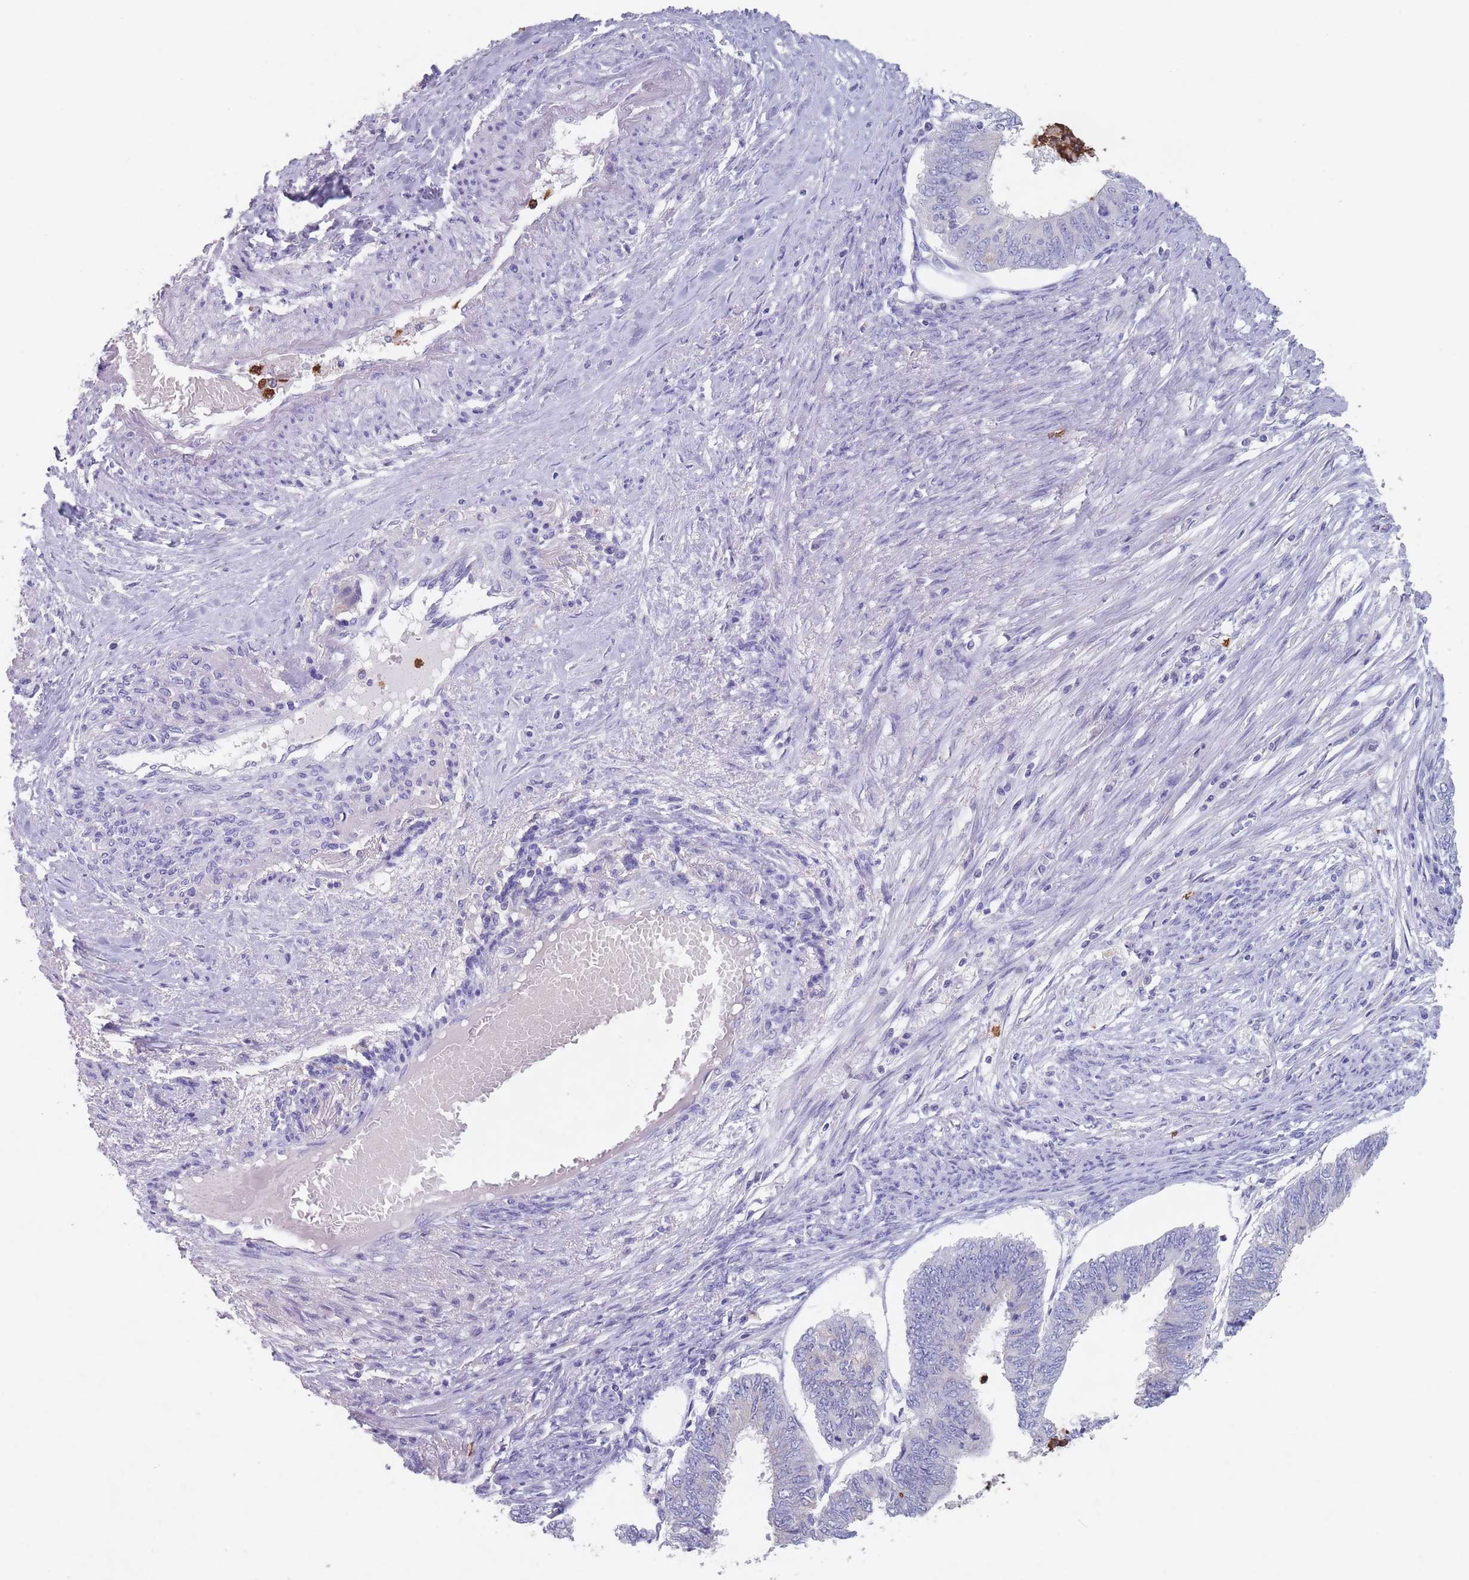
{"staining": {"intensity": "negative", "quantity": "none", "location": "none"}, "tissue": "endometrial cancer", "cell_type": "Tumor cells", "image_type": "cancer", "snomed": [{"axis": "morphology", "description": "Adenocarcinoma, NOS"}, {"axis": "topography", "description": "Endometrium"}], "caption": "This is an immunohistochemistry (IHC) histopathology image of adenocarcinoma (endometrial). There is no staining in tumor cells.", "gene": "ATP1A3", "patient": {"sex": "female", "age": 68}}